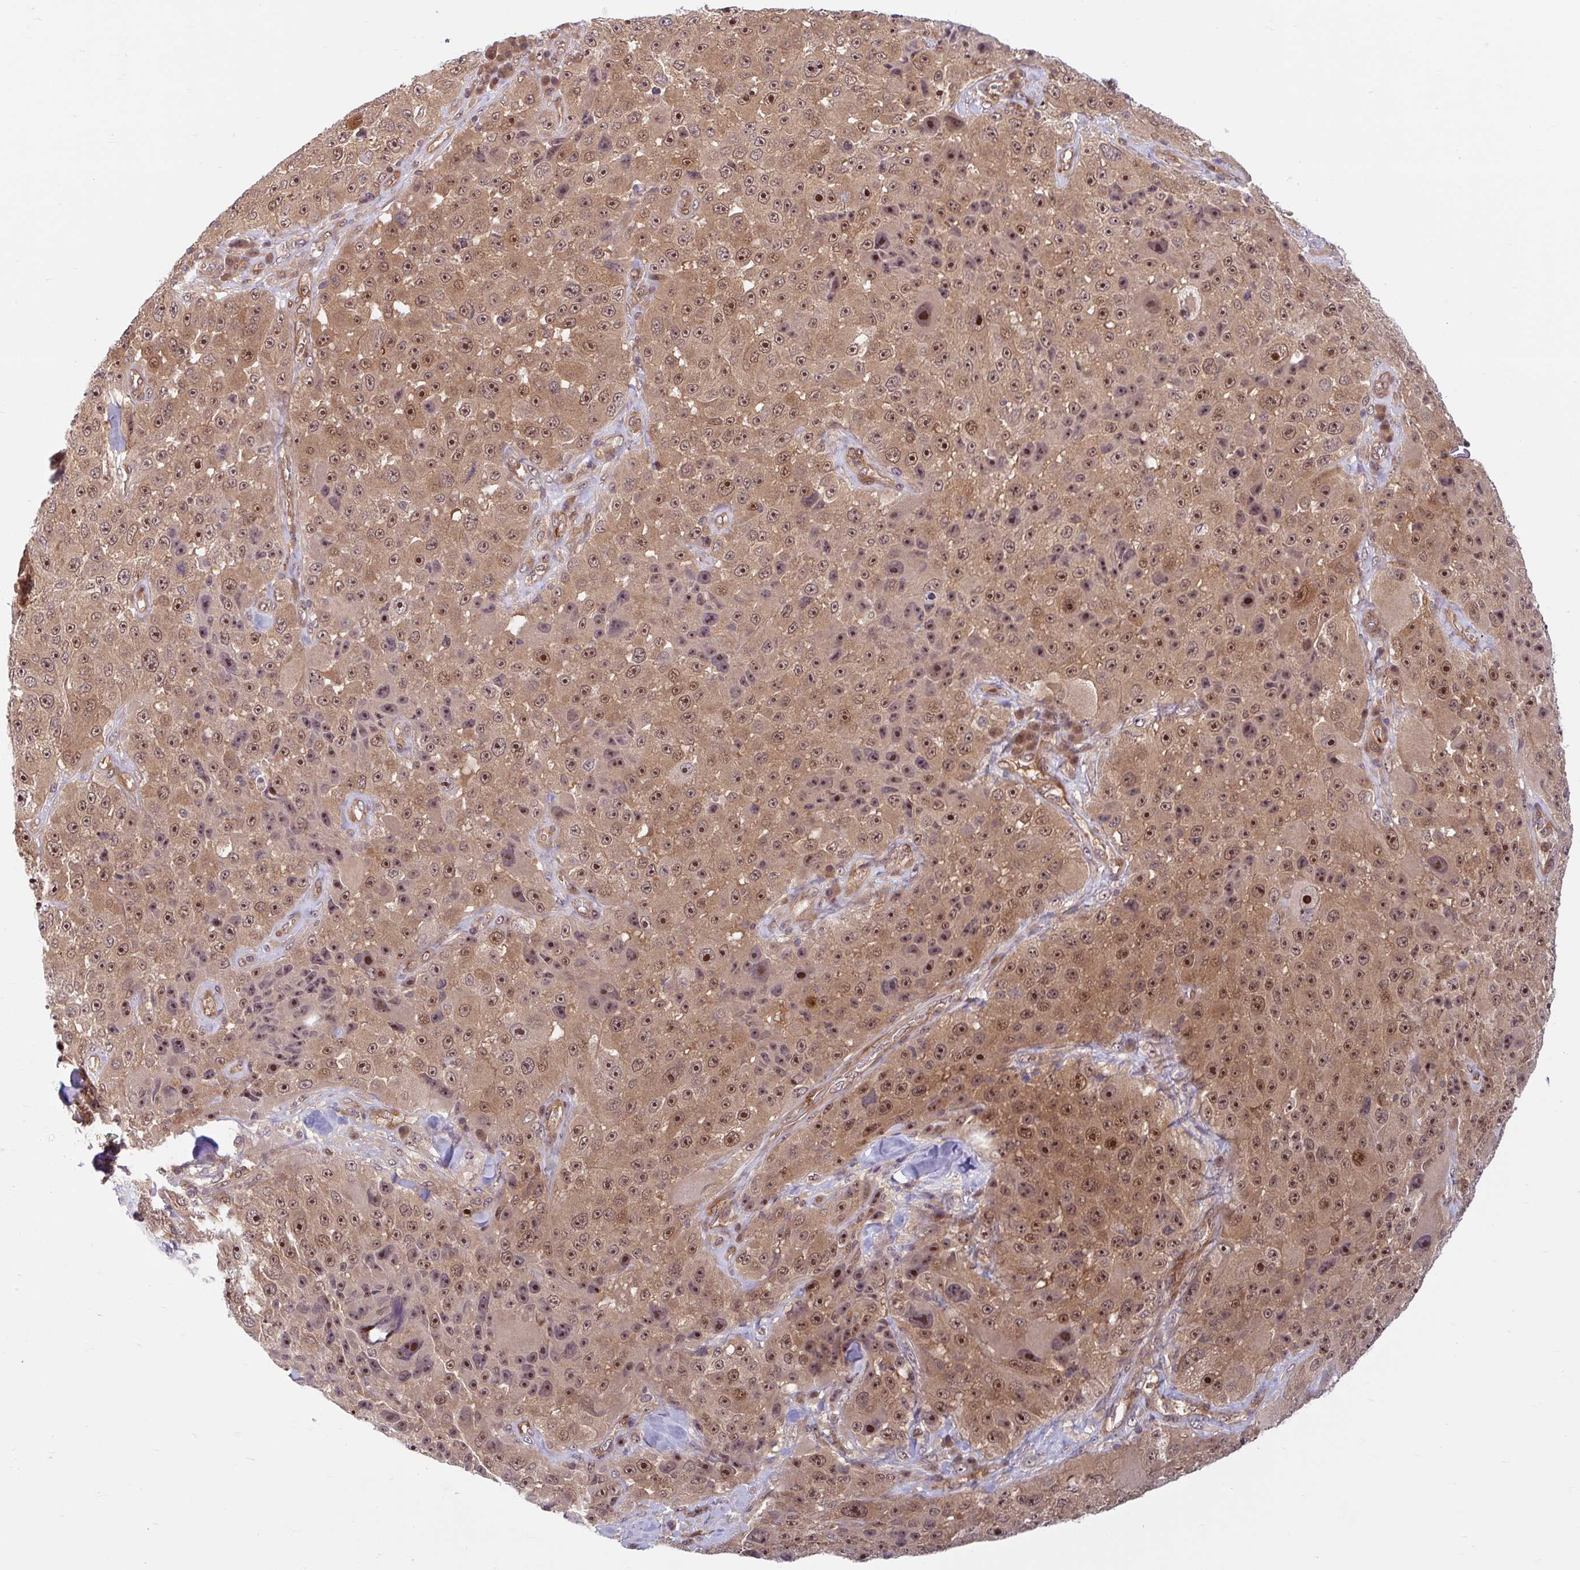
{"staining": {"intensity": "strong", "quantity": ">75%", "location": "cytoplasmic/membranous,nuclear"}, "tissue": "melanoma", "cell_type": "Tumor cells", "image_type": "cancer", "snomed": [{"axis": "morphology", "description": "Malignant melanoma, Metastatic site"}, {"axis": "topography", "description": "Lymph node"}], "caption": "IHC micrograph of neoplastic tissue: melanoma stained using IHC exhibits high levels of strong protein expression localized specifically in the cytoplasmic/membranous and nuclear of tumor cells, appearing as a cytoplasmic/membranous and nuclear brown color.", "gene": "HMBS", "patient": {"sex": "male", "age": 62}}